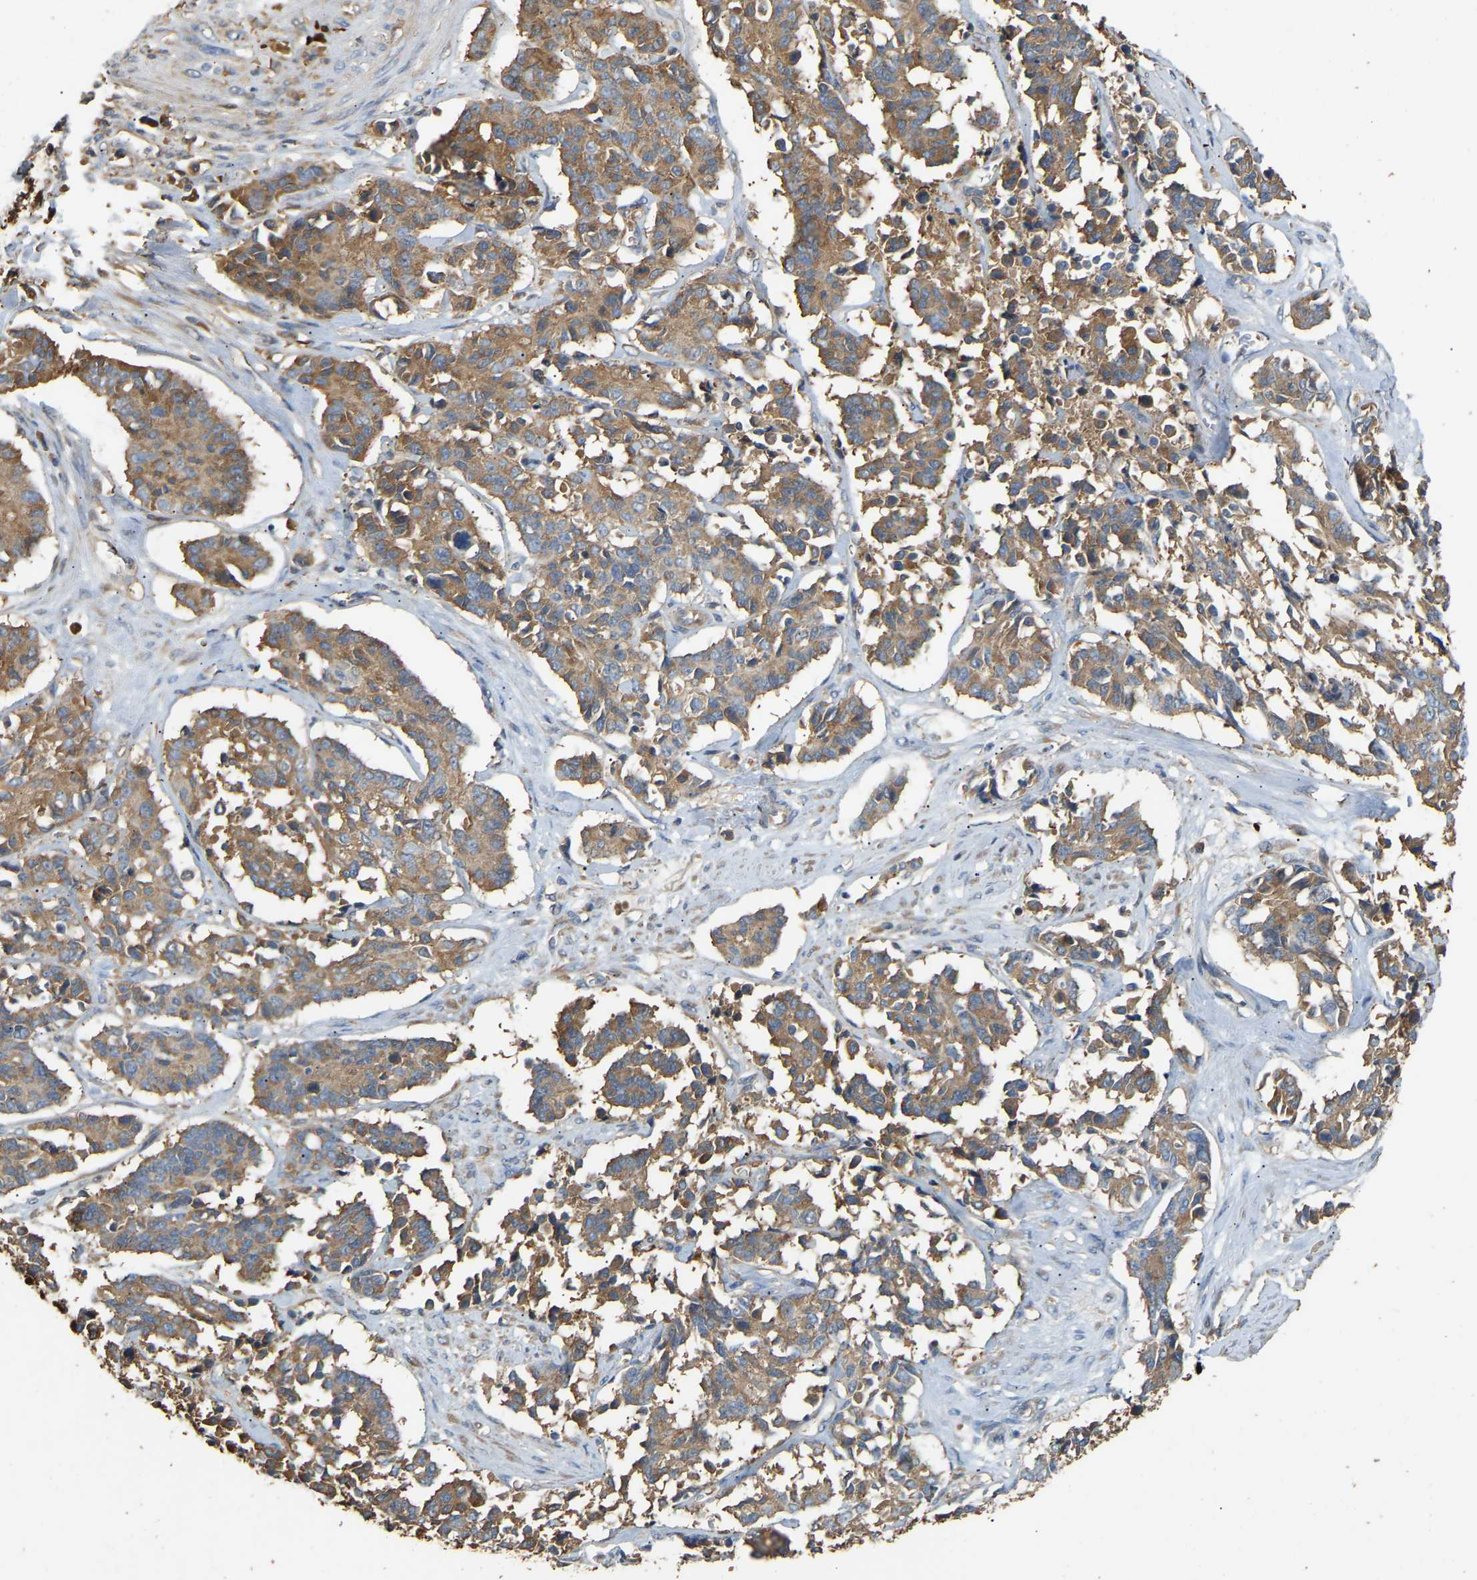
{"staining": {"intensity": "moderate", "quantity": ">75%", "location": "cytoplasmic/membranous"}, "tissue": "cervical cancer", "cell_type": "Tumor cells", "image_type": "cancer", "snomed": [{"axis": "morphology", "description": "Squamous cell carcinoma, NOS"}, {"axis": "topography", "description": "Cervix"}], "caption": "Cervical squamous cell carcinoma was stained to show a protein in brown. There is medium levels of moderate cytoplasmic/membranous staining in about >75% of tumor cells.", "gene": "TMEM268", "patient": {"sex": "female", "age": 35}}